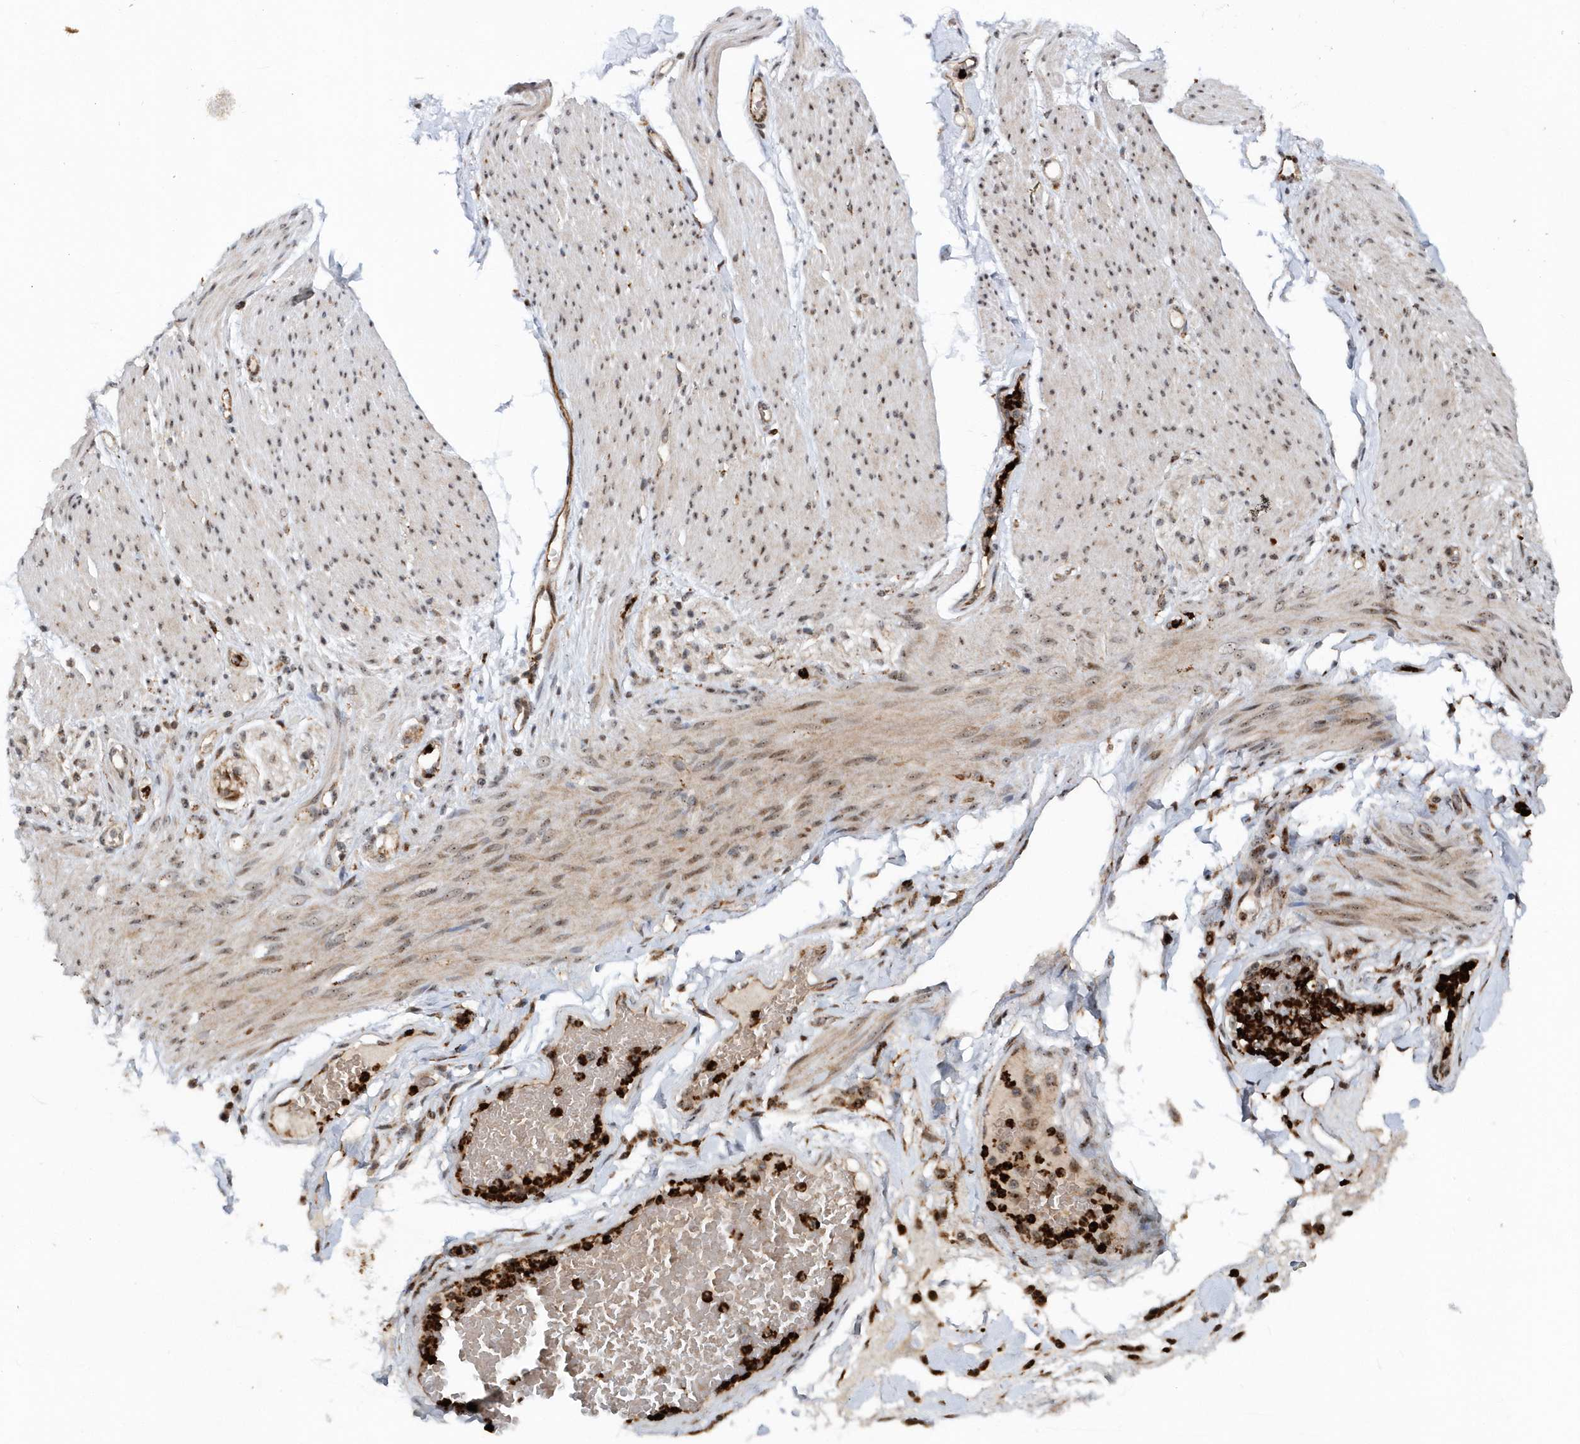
{"staining": {"intensity": "negative", "quantity": "none", "location": "none"}, "tissue": "adipose tissue", "cell_type": "Adipocytes", "image_type": "normal", "snomed": [{"axis": "morphology", "description": "Normal tissue, NOS"}, {"axis": "topography", "description": "Colon"}, {"axis": "topography", "description": "Peripheral nerve tissue"}], "caption": "Immunohistochemistry (IHC) of unremarkable human adipose tissue reveals no positivity in adipocytes. (Brightfield microscopy of DAB (3,3'-diaminobenzidine) immunohistochemistry (IHC) at high magnification).", "gene": "SOWAHB", "patient": {"sex": "female", "age": 61}}